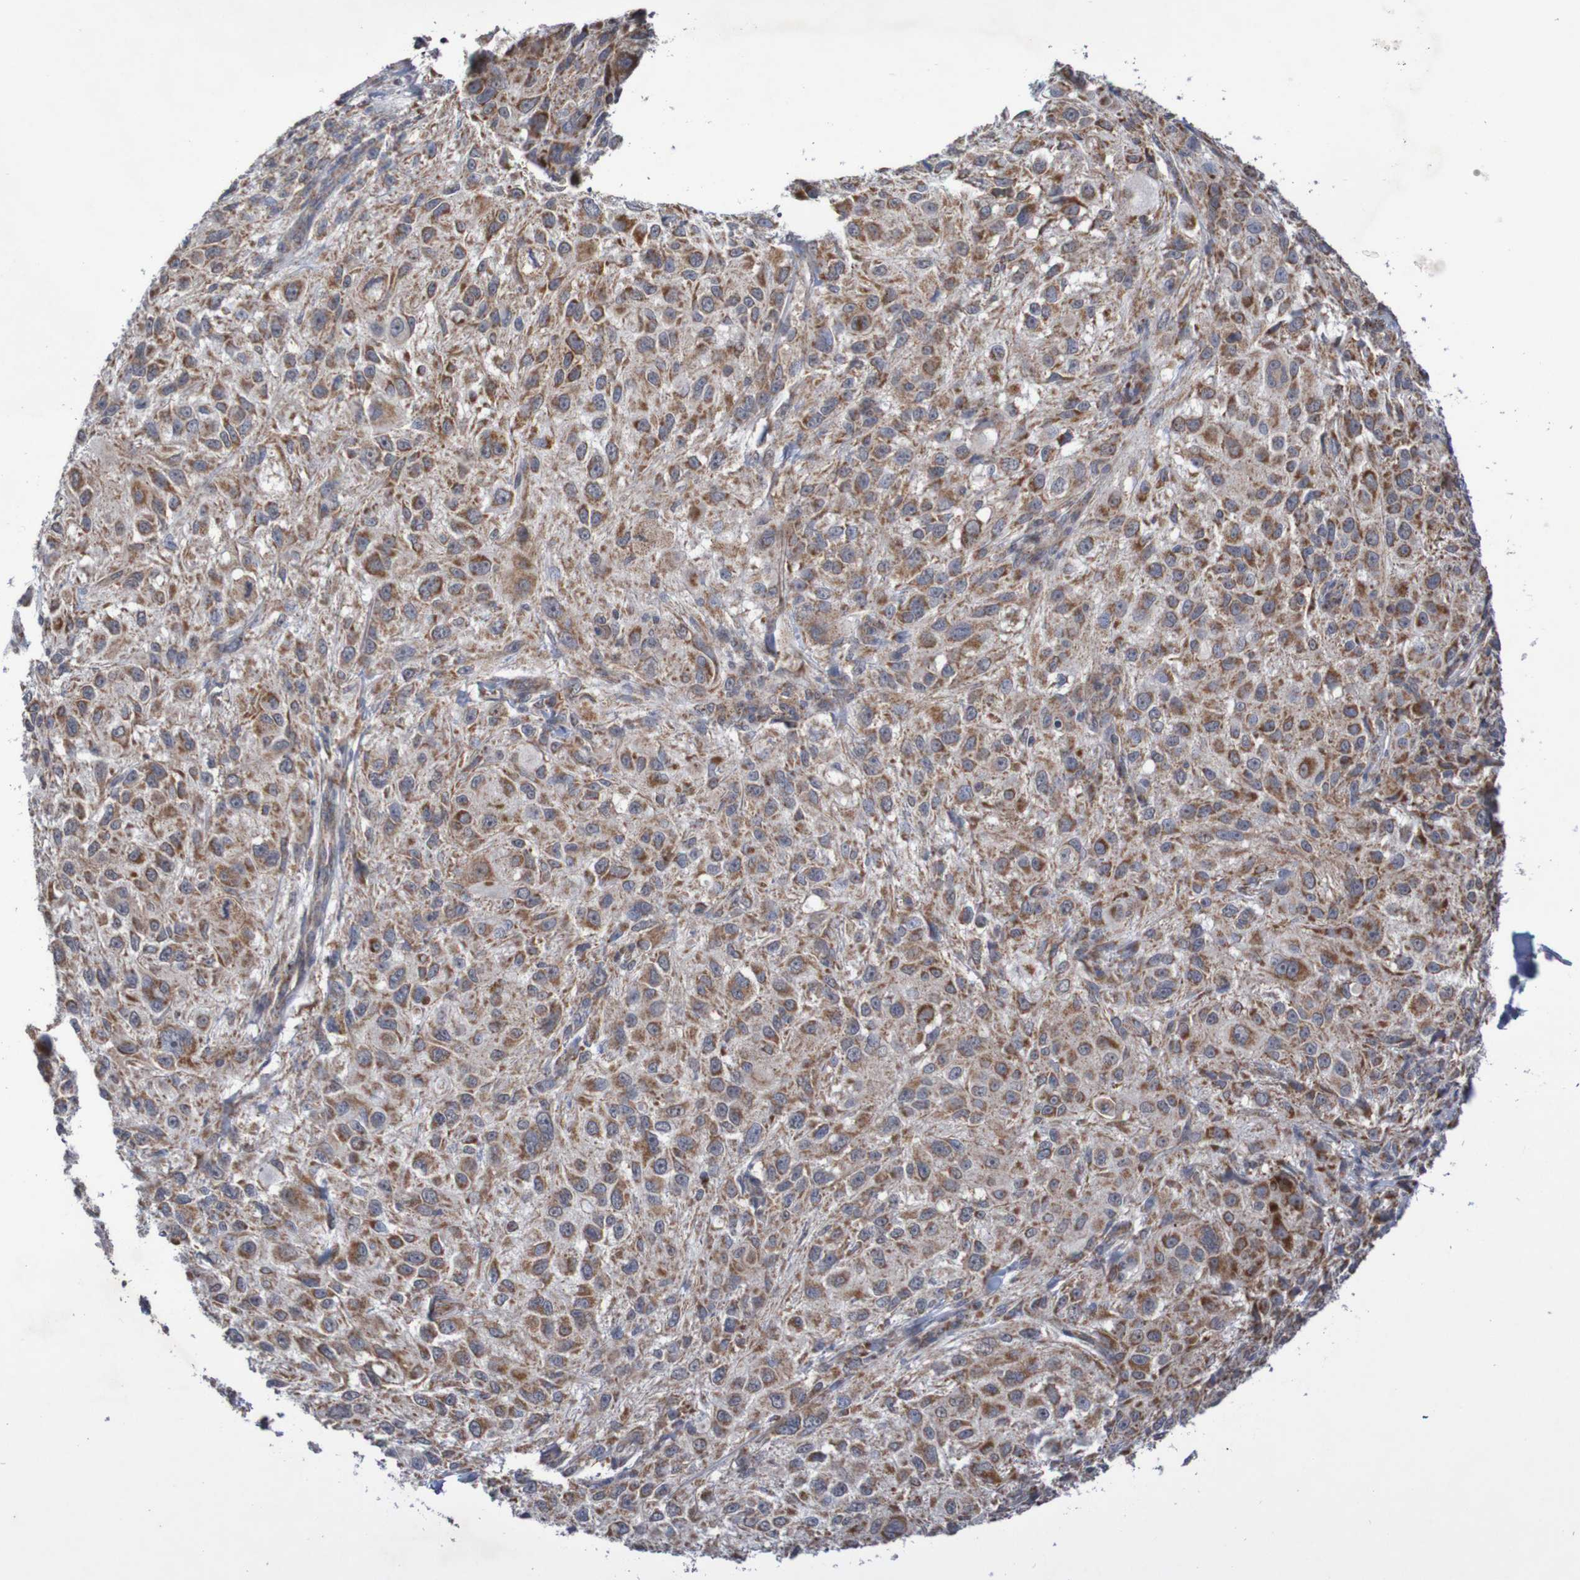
{"staining": {"intensity": "moderate", "quantity": "25%-75%", "location": "cytoplasmic/membranous"}, "tissue": "melanoma", "cell_type": "Tumor cells", "image_type": "cancer", "snomed": [{"axis": "morphology", "description": "Necrosis, NOS"}, {"axis": "morphology", "description": "Malignant melanoma, NOS"}, {"axis": "topography", "description": "Skin"}], "caption": "Protein staining of melanoma tissue reveals moderate cytoplasmic/membranous positivity in about 25%-75% of tumor cells.", "gene": "DVL1", "patient": {"sex": "female", "age": 87}}